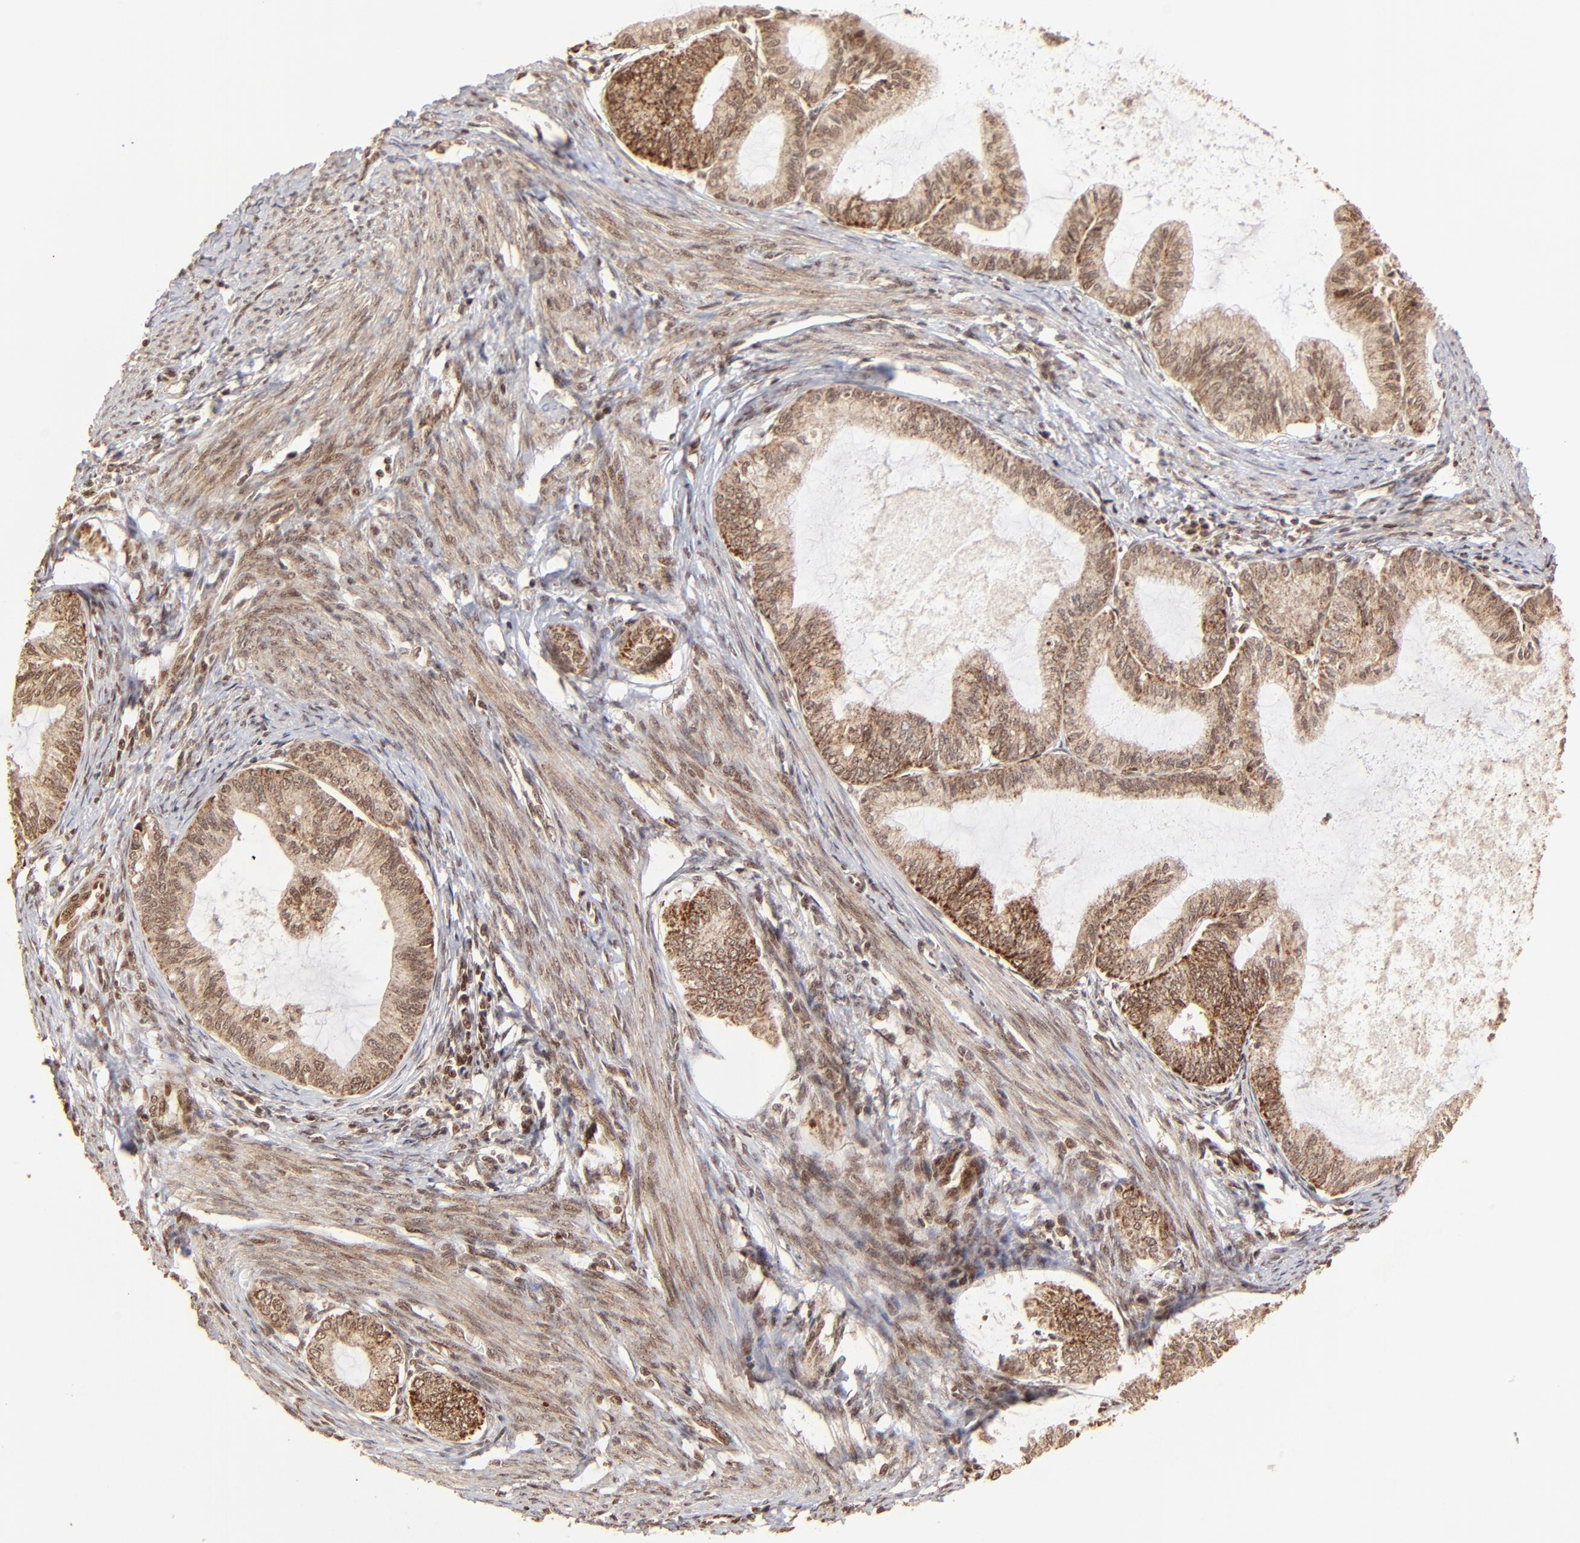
{"staining": {"intensity": "strong", "quantity": ">75%", "location": "cytoplasmic/membranous"}, "tissue": "endometrial cancer", "cell_type": "Tumor cells", "image_type": "cancer", "snomed": [{"axis": "morphology", "description": "Adenocarcinoma, NOS"}, {"axis": "topography", "description": "Endometrium"}], "caption": "This is an image of immunohistochemistry staining of adenocarcinoma (endometrial), which shows strong positivity in the cytoplasmic/membranous of tumor cells.", "gene": "MED15", "patient": {"sex": "female", "age": 86}}